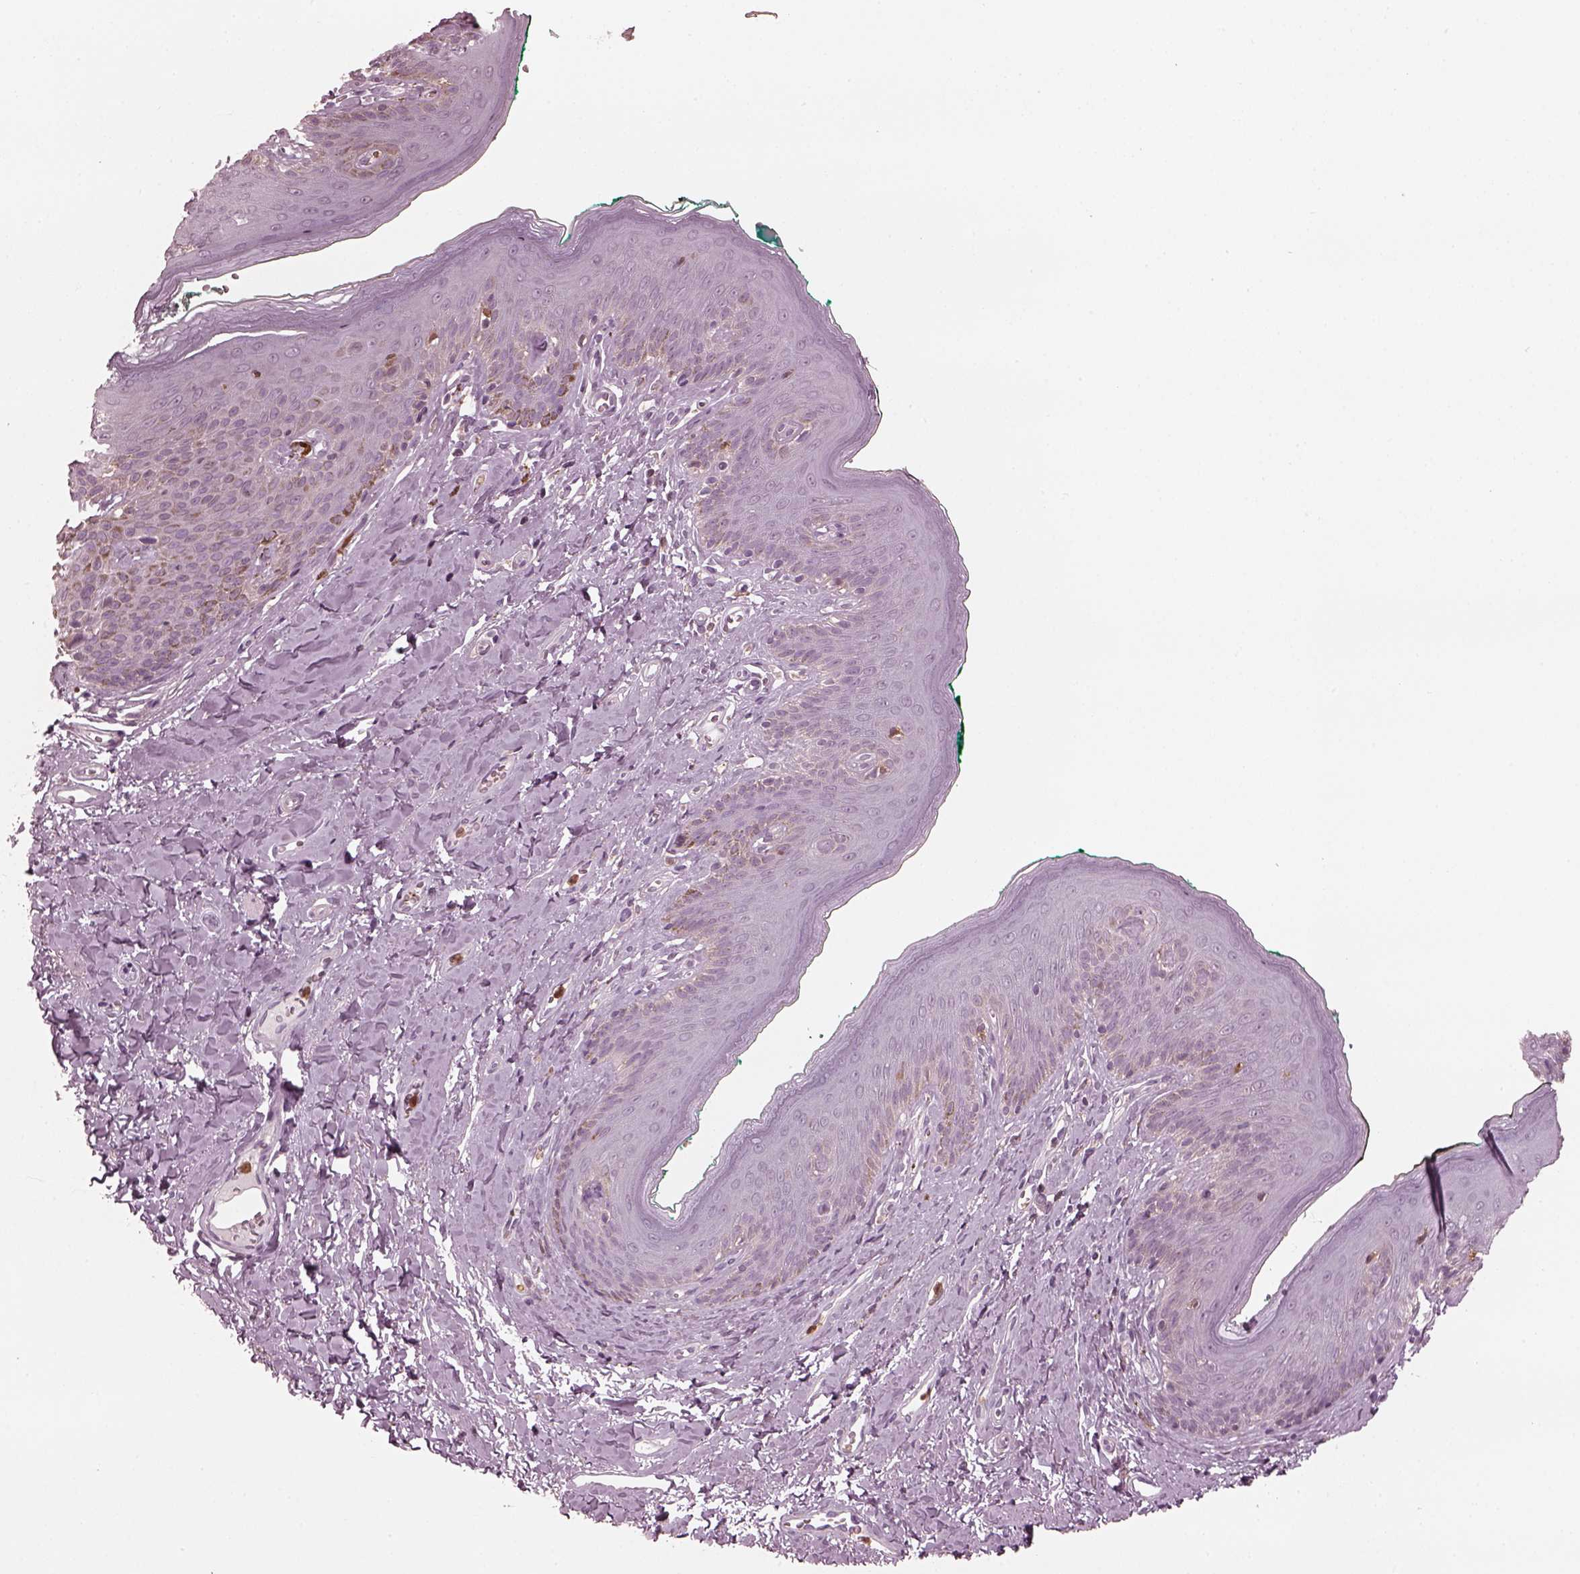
{"staining": {"intensity": "negative", "quantity": "none", "location": "none"}, "tissue": "skin", "cell_type": "Epidermal cells", "image_type": "normal", "snomed": [{"axis": "morphology", "description": "Normal tissue, NOS"}, {"axis": "topography", "description": "Vulva"}], "caption": "Protein analysis of unremarkable skin reveals no significant expression in epidermal cells. (DAB immunohistochemistry, high magnification).", "gene": "PSTPIP2", "patient": {"sex": "female", "age": 66}}